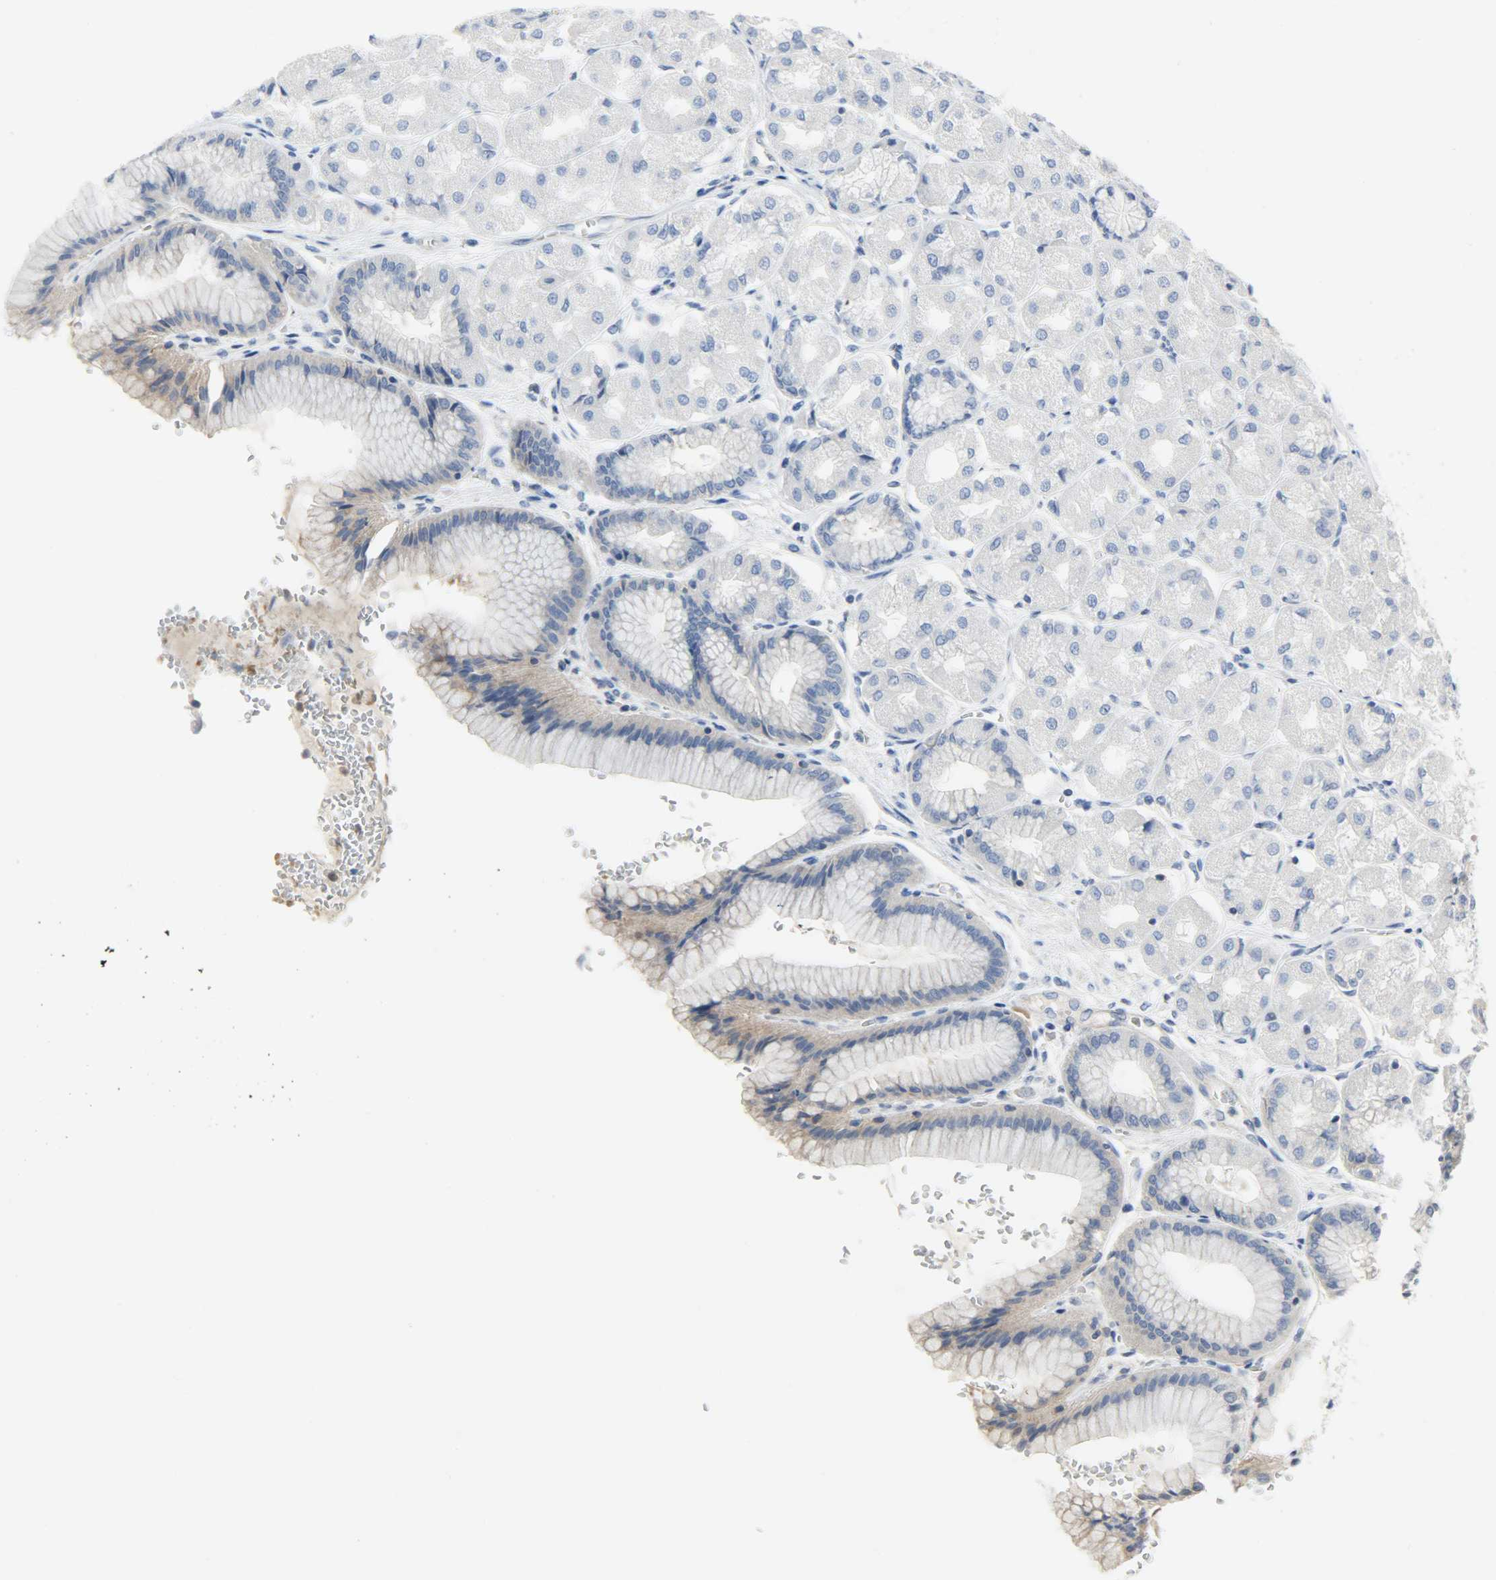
{"staining": {"intensity": "moderate", "quantity": "25%-75%", "location": "cytoplasmic/membranous"}, "tissue": "stomach", "cell_type": "Glandular cells", "image_type": "normal", "snomed": [{"axis": "morphology", "description": "Normal tissue, NOS"}, {"axis": "morphology", "description": "Adenocarcinoma, NOS"}, {"axis": "topography", "description": "Stomach"}, {"axis": "topography", "description": "Stomach, lower"}], "caption": "Human stomach stained for a protein (brown) exhibits moderate cytoplasmic/membranous positive expression in approximately 25%-75% of glandular cells.", "gene": "TRIM21", "patient": {"sex": "female", "age": 65}}